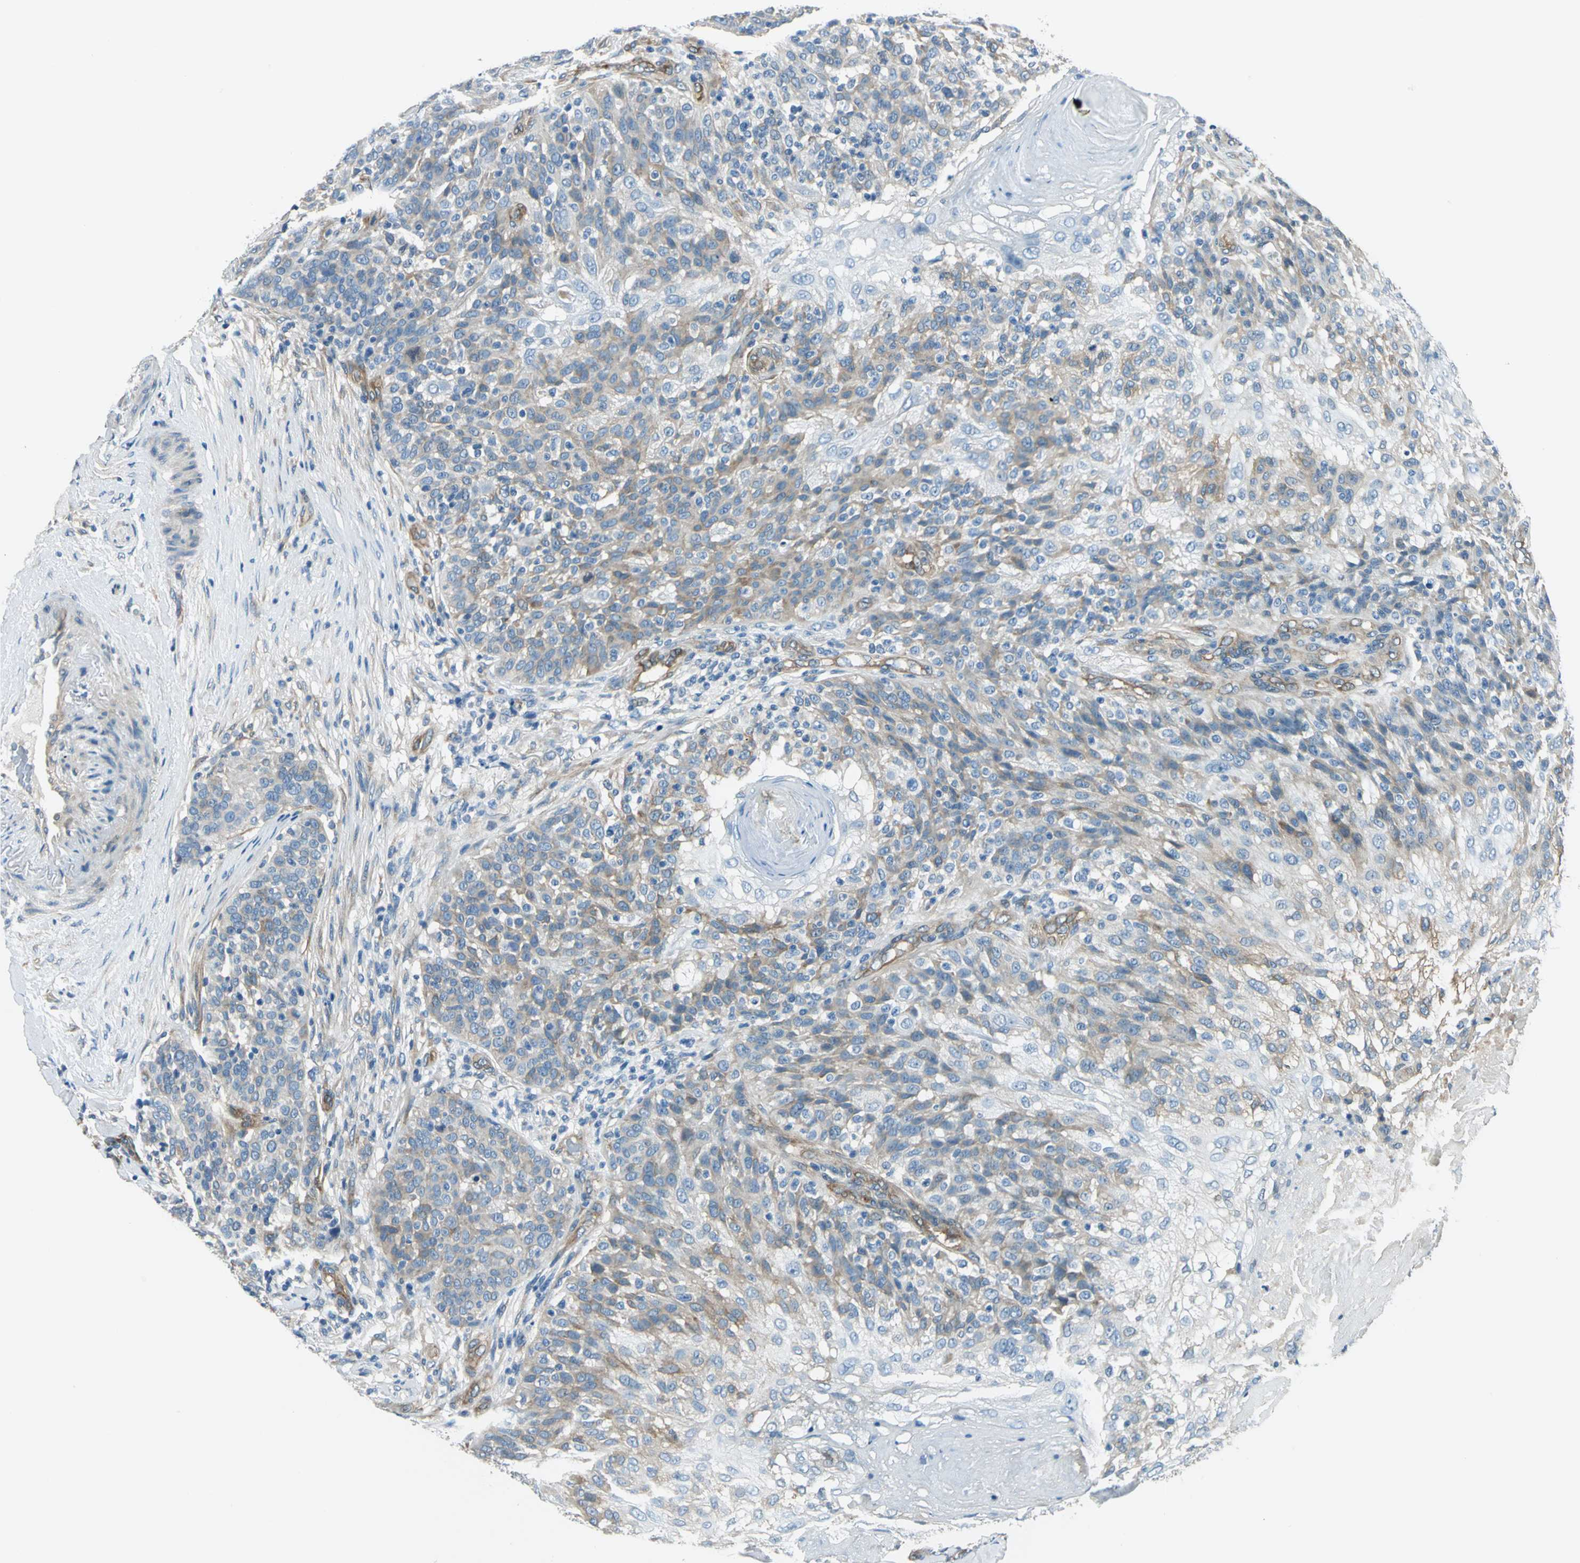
{"staining": {"intensity": "weak", "quantity": "25%-75%", "location": "cytoplasmic/membranous"}, "tissue": "skin cancer", "cell_type": "Tumor cells", "image_type": "cancer", "snomed": [{"axis": "morphology", "description": "Normal tissue, NOS"}, {"axis": "morphology", "description": "Squamous cell carcinoma, NOS"}, {"axis": "topography", "description": "Skin"}], "caption": "Immunohistochemistry (DAB (3,3'-diaminobenzidine)) staining of human skin cancer (squamous cell carcinoma) demonstrates weak cytoplasmic/membranous protein positivity in approximately 25%-75% of tumor cells.", "gene": "CDC42EP1", "patient": {"sex": "female", "age": 83}}